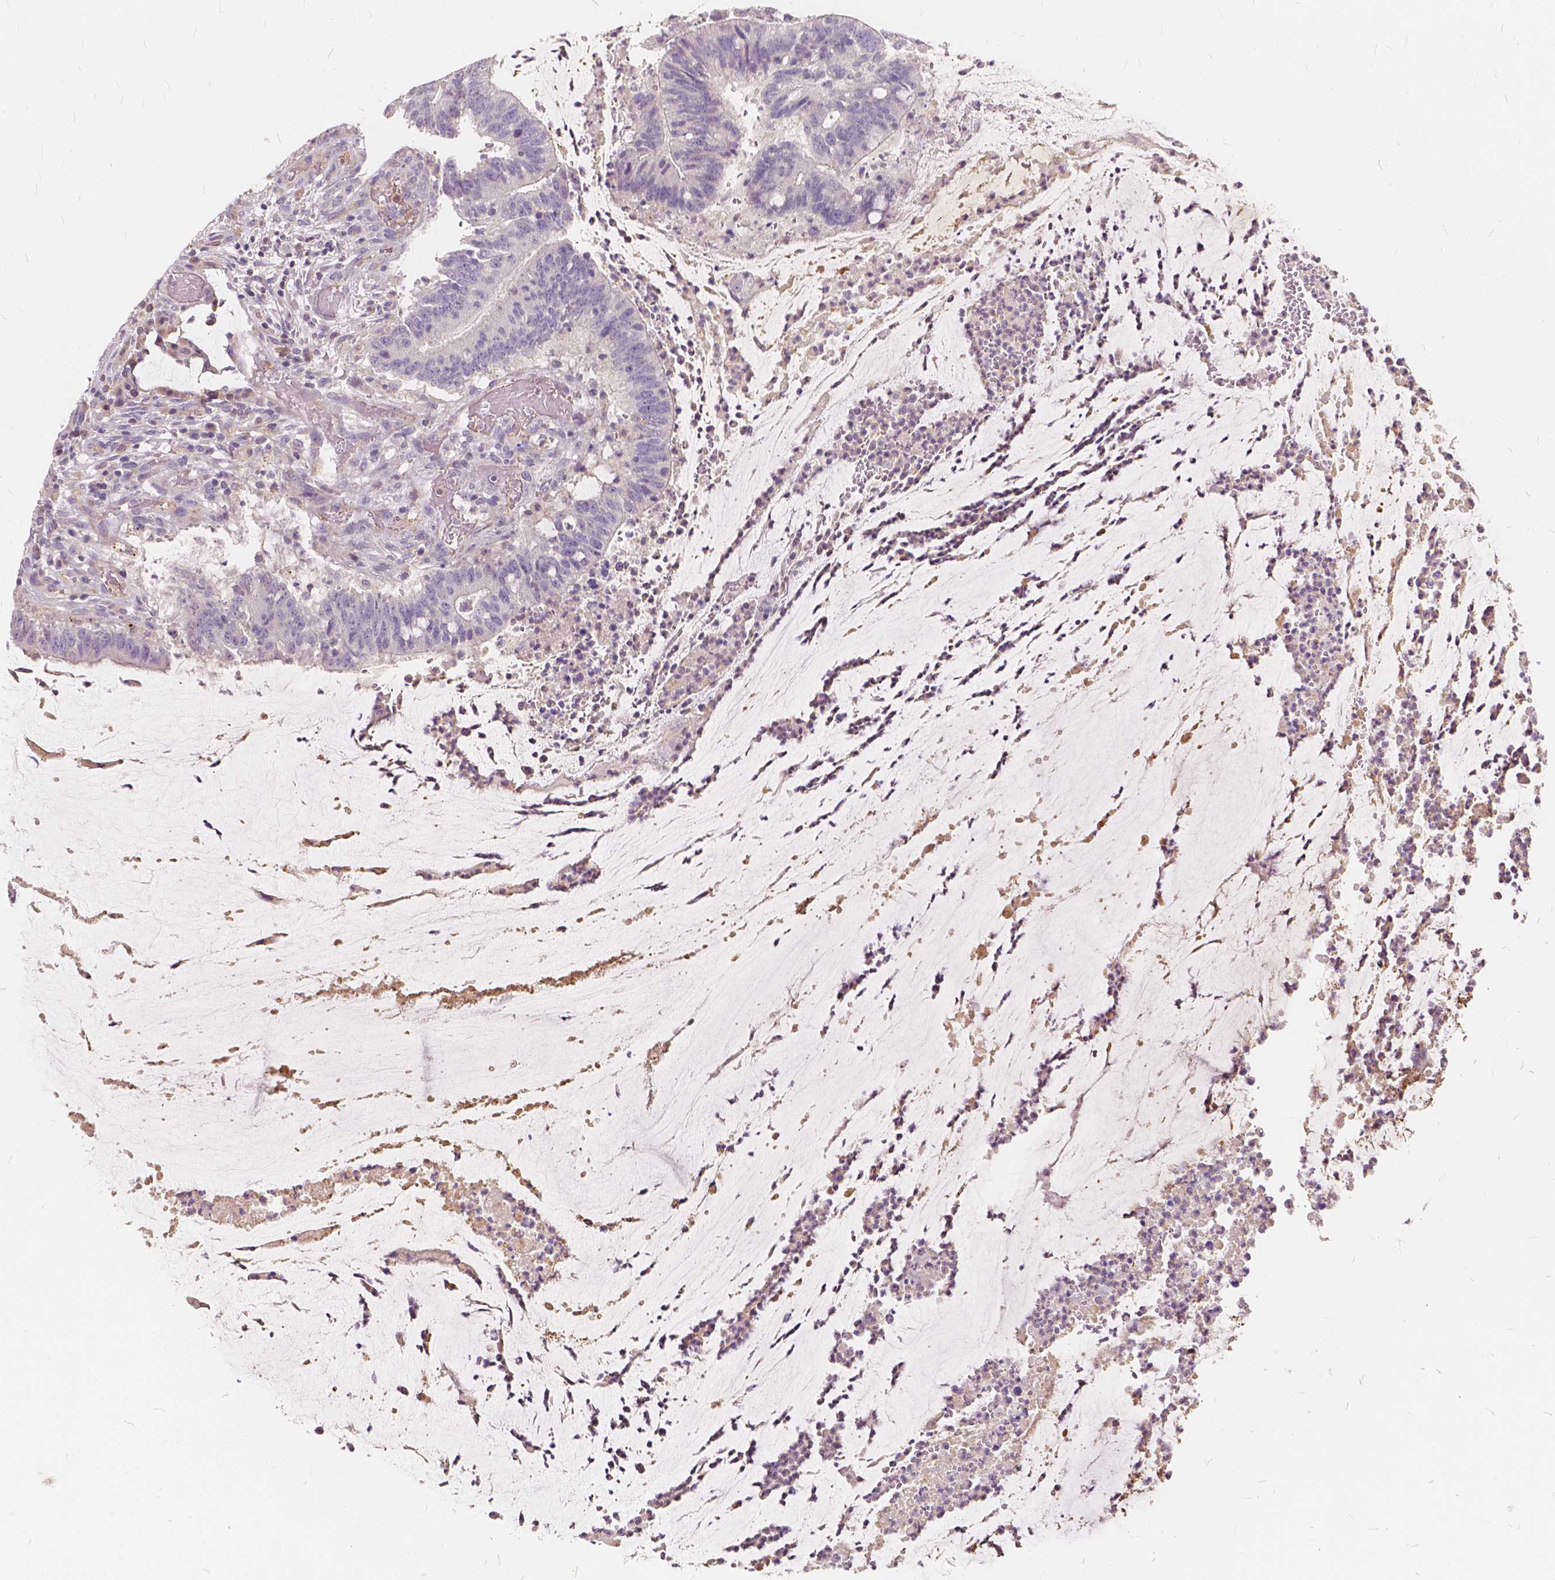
{"staining": {"intensity": "negative", "quantity": "none", "location": "none"}, "tissue": "colorectal cancer", "cell_type": "Tumor cells", "image_type": "cancer", "snomed": [{"axis": "morphology", "description": "Adenocarcinoma, NOS"}, {"axis": "topography", "description": "Colon"}], "caption": "Tumor cells are negative for protein expression in human adenocarcinoma (colorectal). (DAB IHC, high magnification).", "gene": "KIAA0513", "patient": {"sex": "female", "age": 43}}